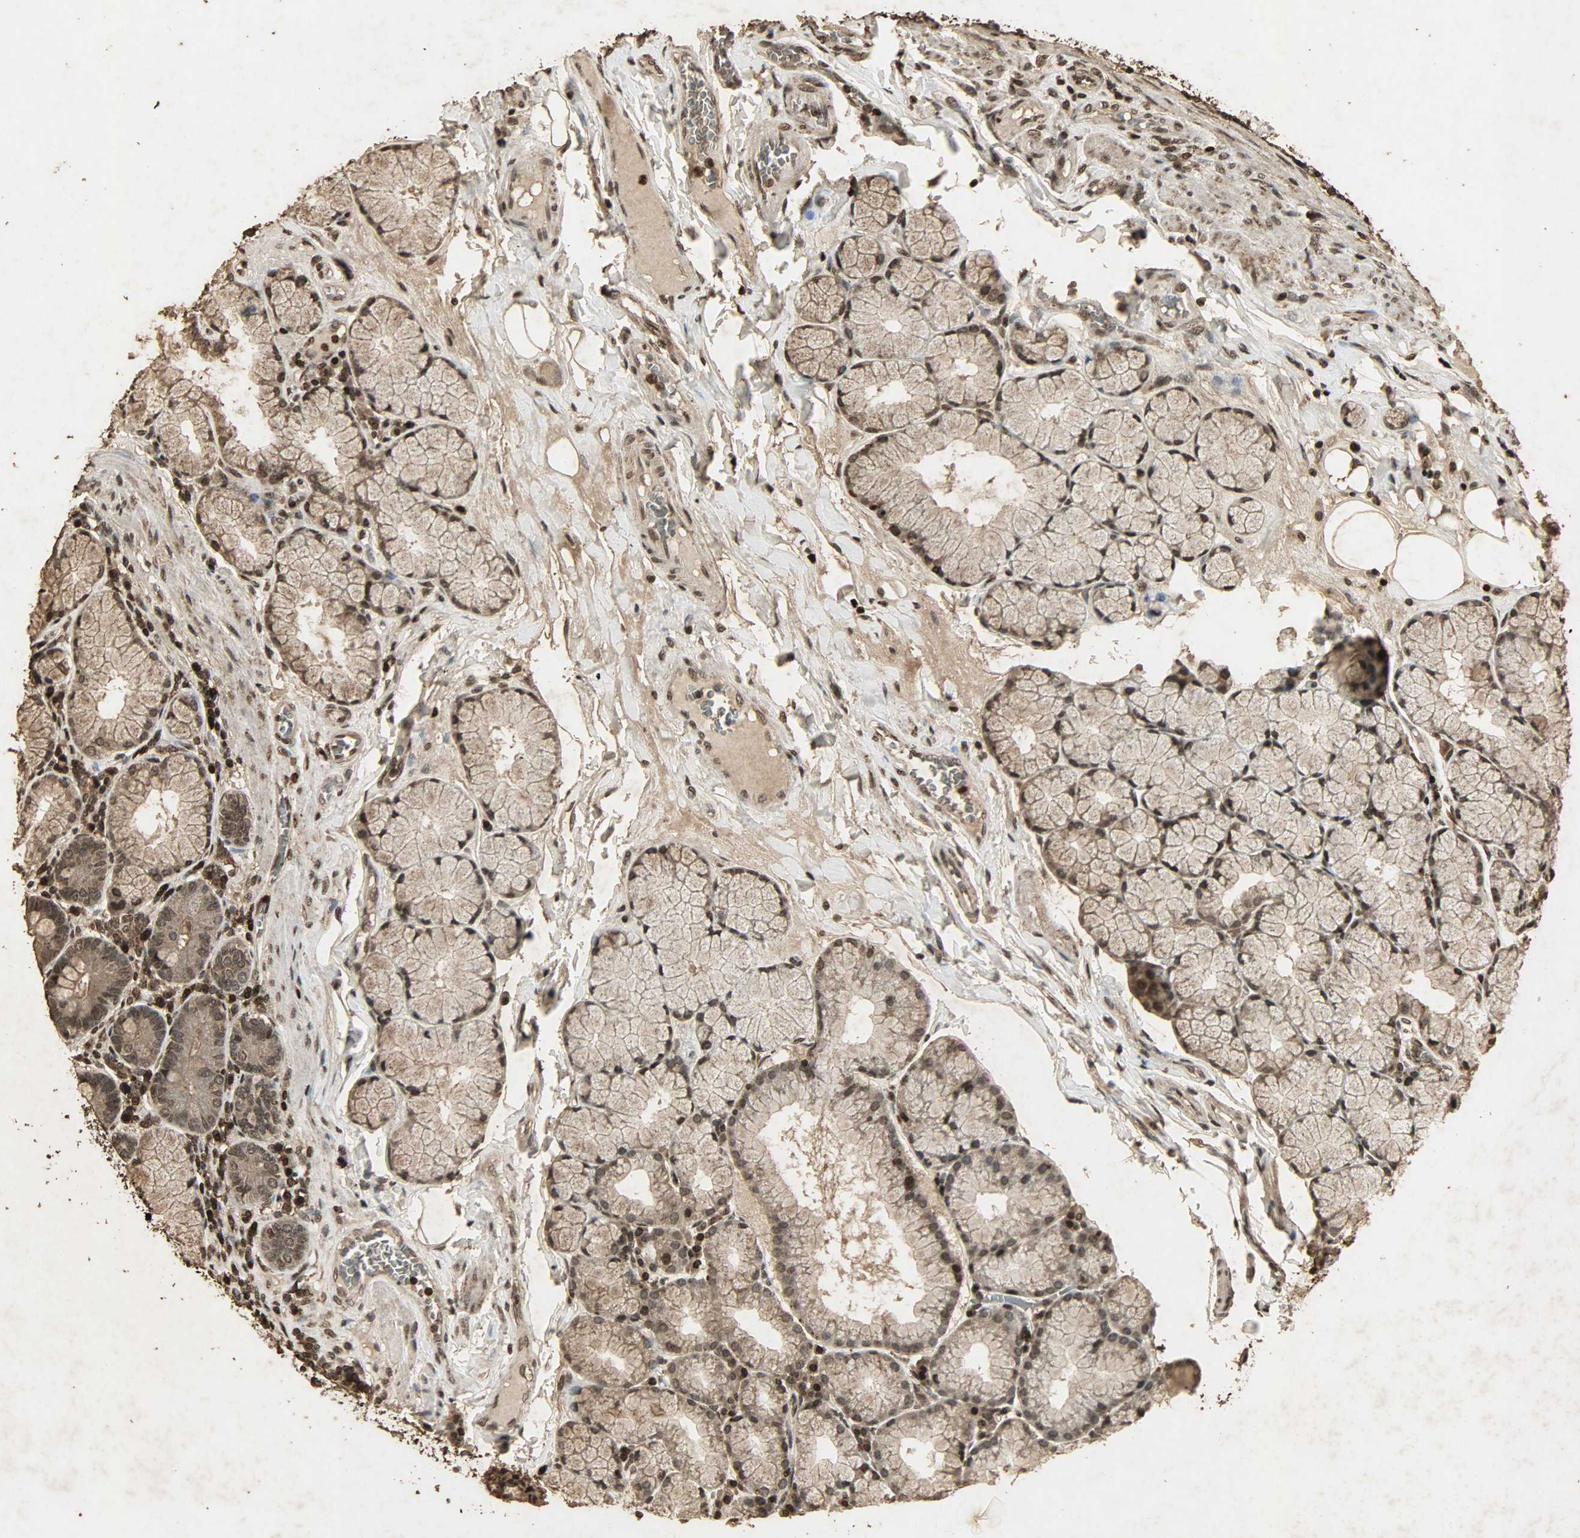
{"staining": {"intensity": "strong", "quantity": ">75%", "location": "cytoplasmic/membranous,nuclear"}, "tissue": "duodenum", "cell_type": "Glandular cells", "image_type": "normal", "snomed": [{"axis": "morphology", "description": "Normal tissue, NOS"}, {"axis": "topography", "description": "Duodenum"}], "caption": "Immunohistochemistry (IHC) micrograph of normal human duodenum stained for a protein (brown), which displays high levels of strong cytoplasmic/membranous,nuclear staining in approximately >75% of glandular cells.", "gene": "PPP3R1", "patient": {"sex": "male", "age": 50}}